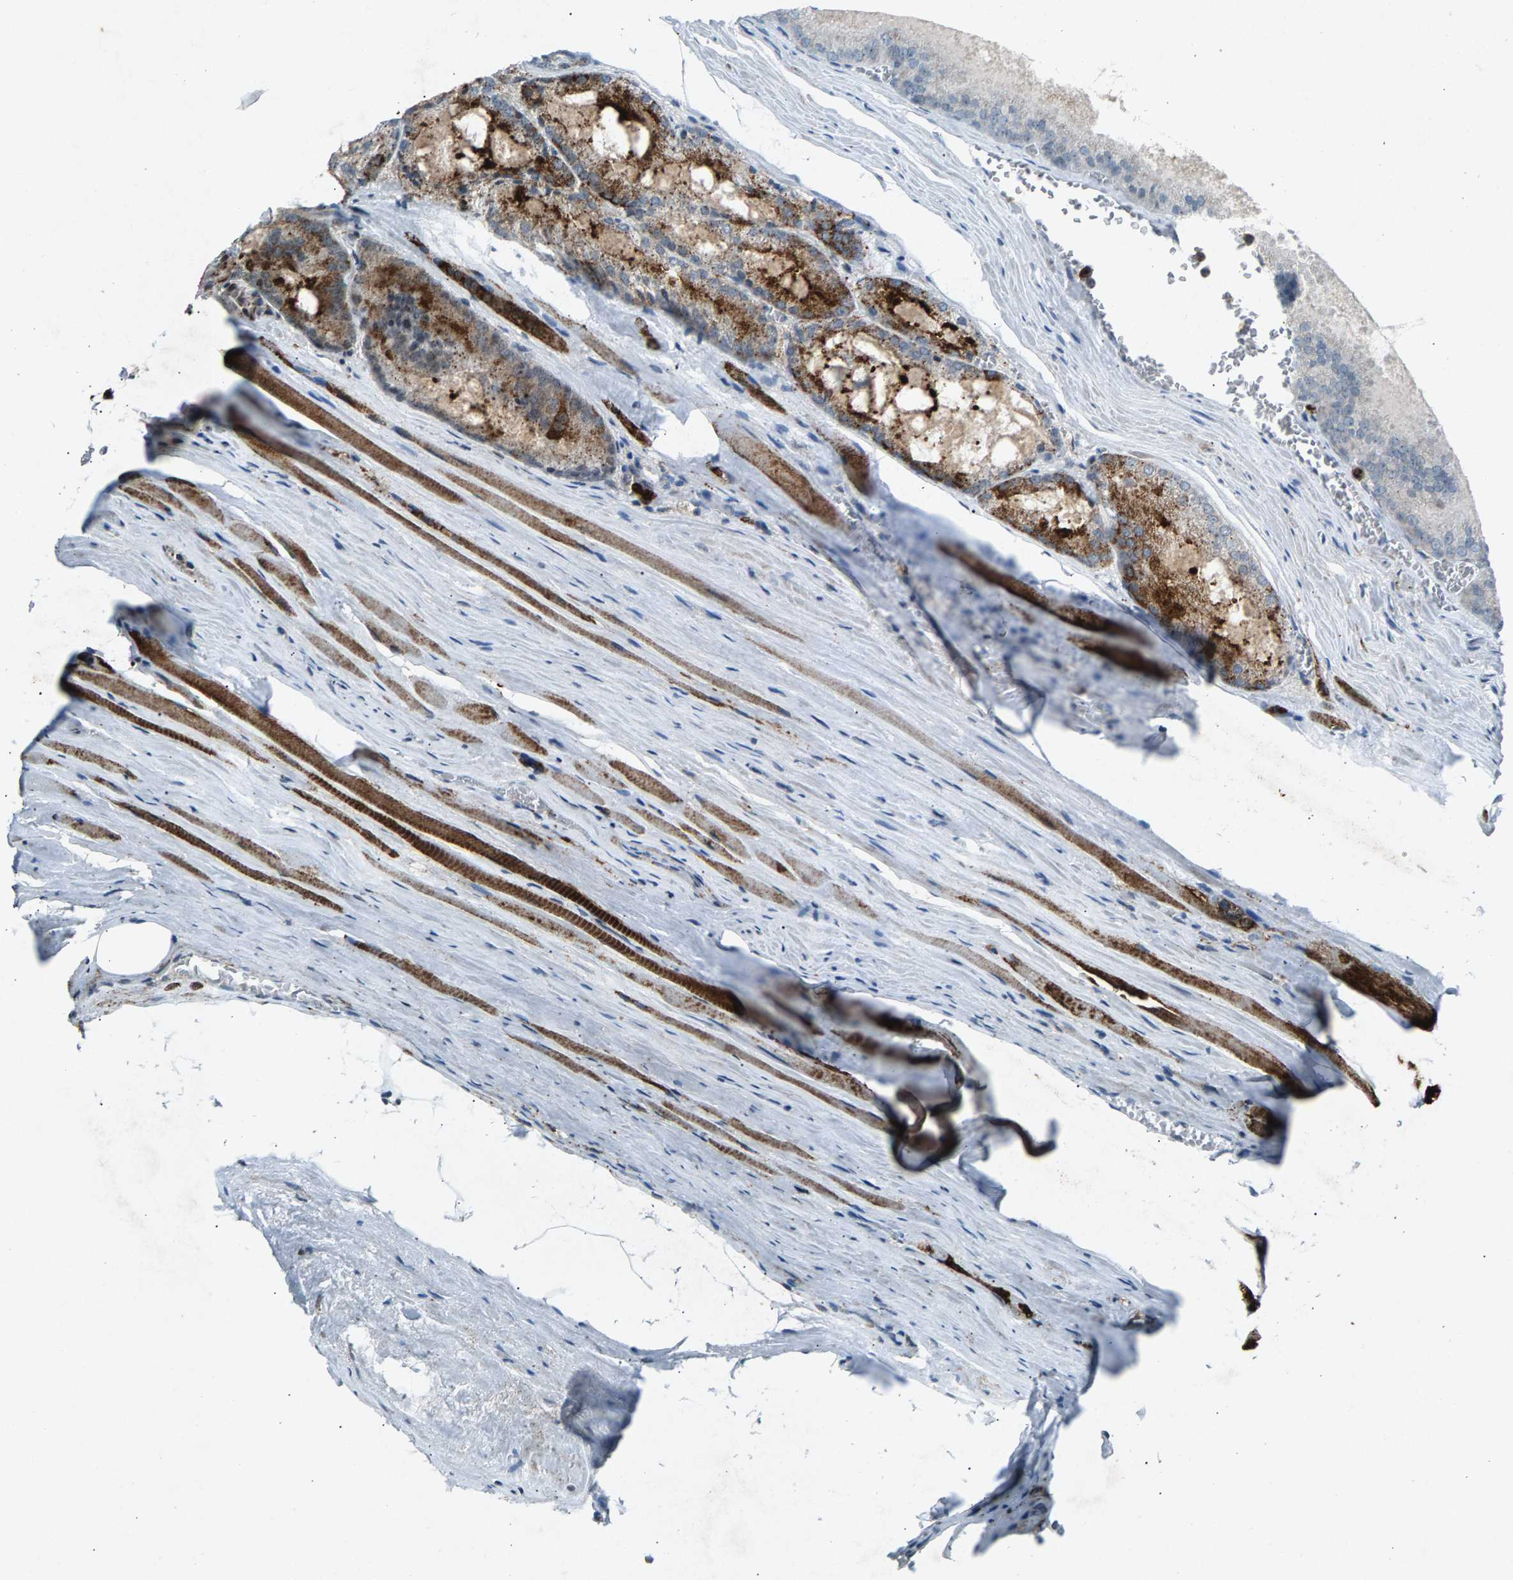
{"staining": {"intensity": "strong", "quantity": "25%-75%", "location": "cytoplasmic/membranous"}, "tissue": "prostate cancer", "cell_type": "Tumor cells", "image_type": "cancer", "snomed": [{"axis": "morphology", "description": "Adenocarcinoma, Low grade"}, {"axis": "topography", "description": "Prostate"}], "caption": "Brown immunohistochemical staining in human prostate low-grade adenocarcinoma reveals strong cytoplasmic/membranous staining in approximately 25%-75% of tumor cells.", "gene": "ZPR1", "patient": {"sex": "male", "age": 64}}